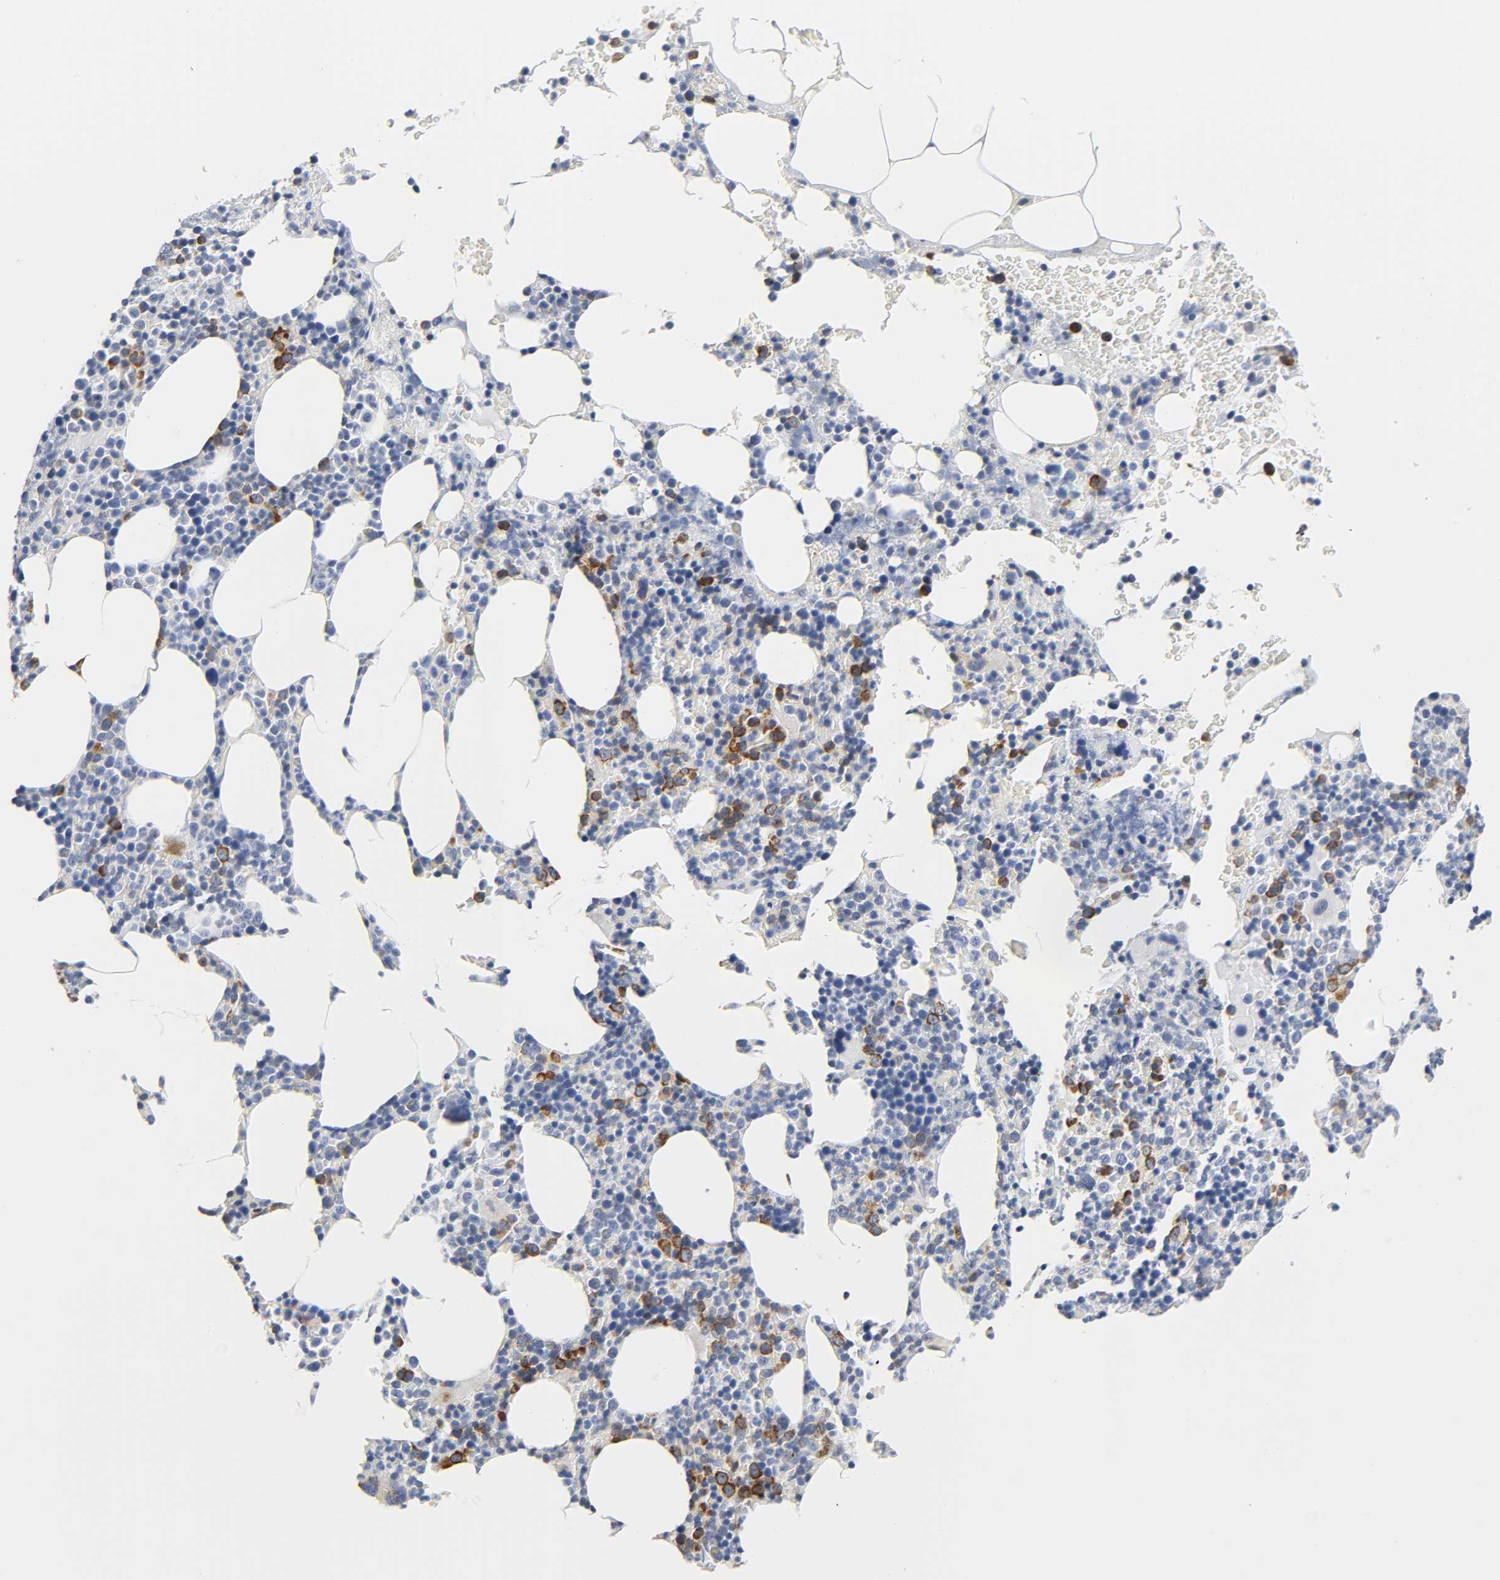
{"staining": {"intensity": "moderate", "quantity": "<25%", "location": "cytoplasmic/membranous"}, "tissue": "bone marrow", "cell_type": "Hematopoietic cells", "image_type": "normal", "snomed": [{"axis": "morphology", "description": "Normal tissue, NOS"}, {"axis": "topography", "description": "Bone marrow"}], "caption": "Protein expression by immunohistochemistry displays moderate cytoplasmic/membranous staining in about <25% of hematopoietic cells in unremarkable bone marrow.", "gene": "REL", "patient": {"sex": "female", "age": 66}}